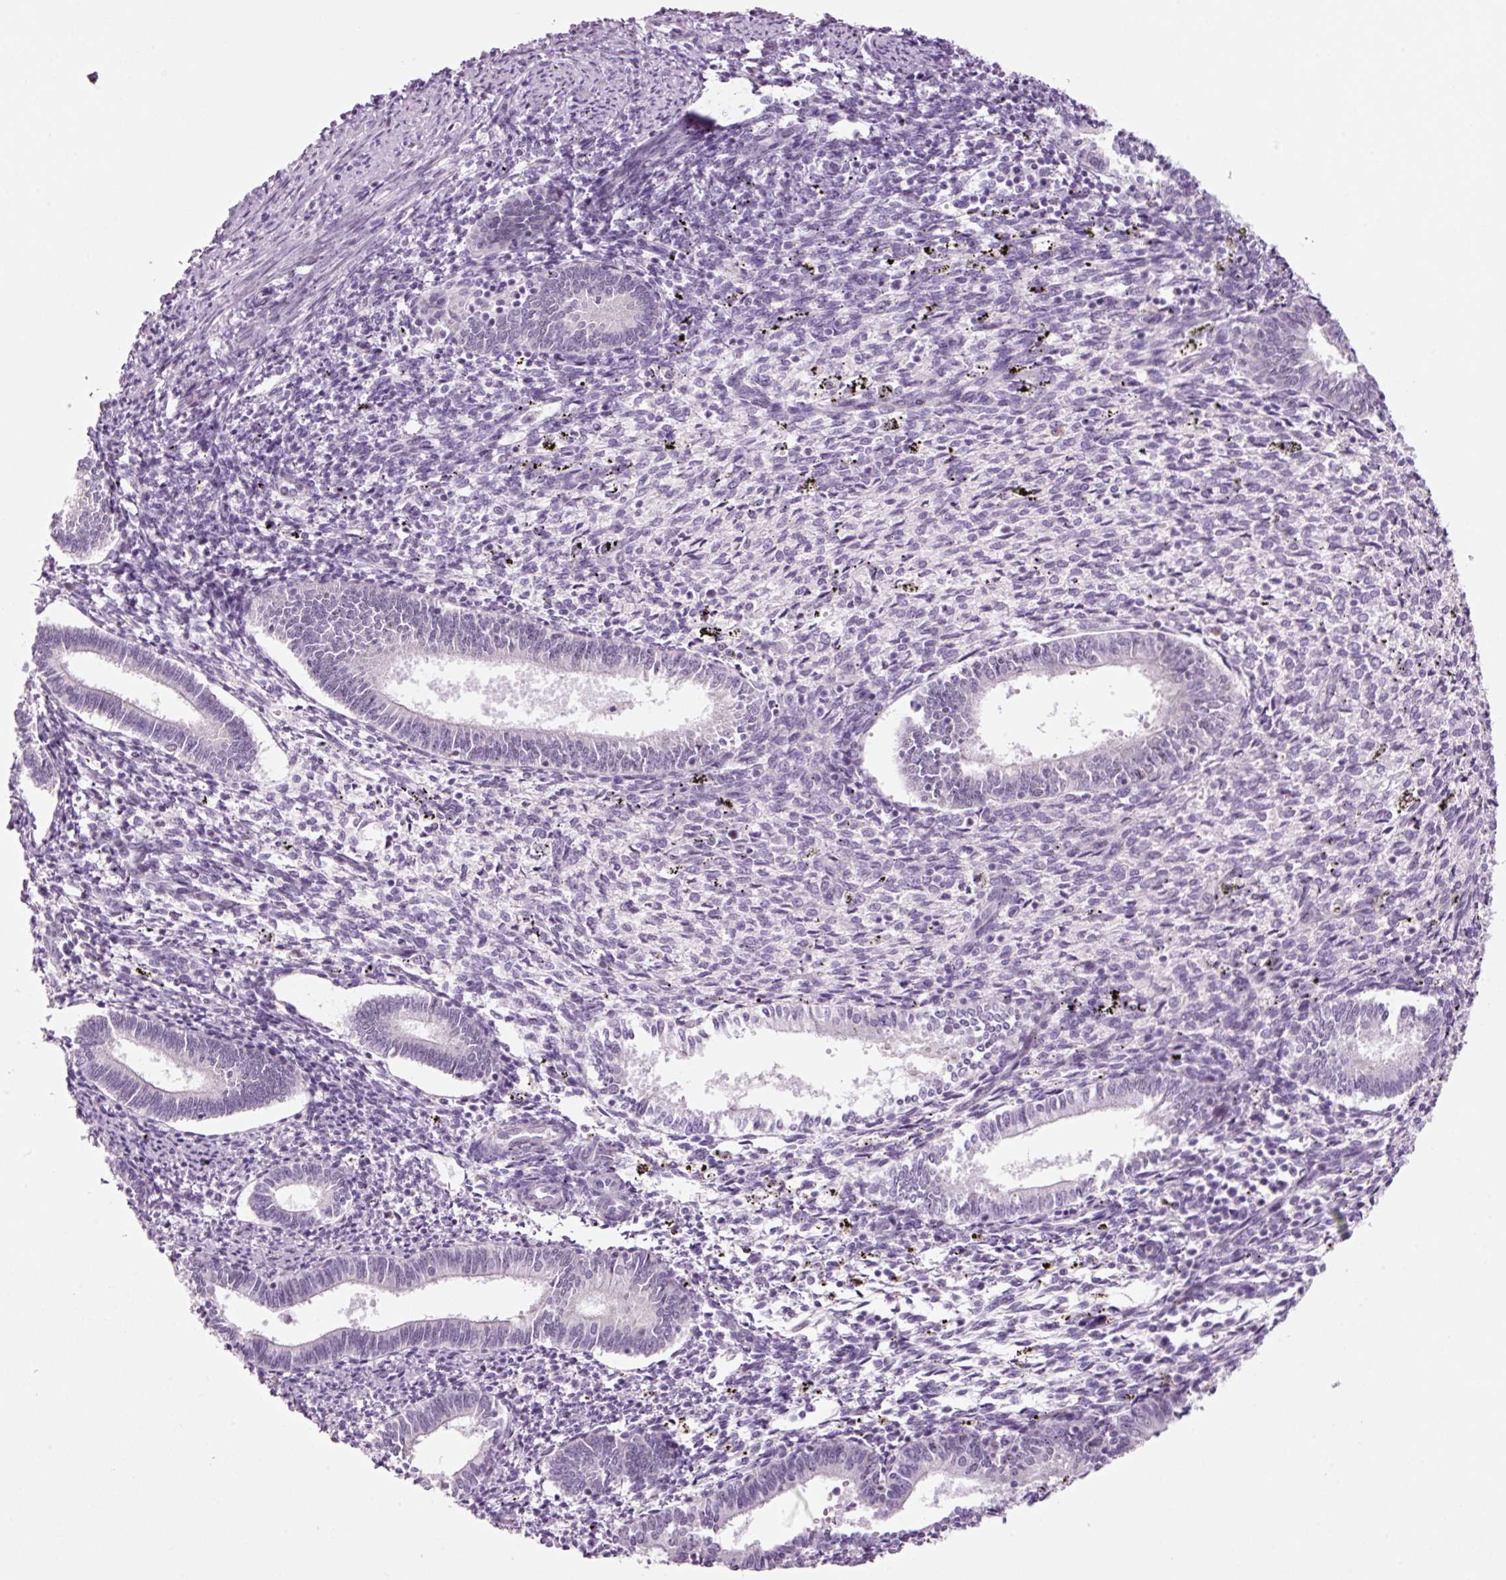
{"staining": {"intensity": "negative", "quantity": "none", "location": "none"}, "tissue": "endometrium", "cell_type": "Cells in endometrial stroma", "image_type": "normal", "snomed": [{"axis": "morphology", "description": "Normal tissue, NOS"}, {"axis": "topography", "description": "Endometrium"}], "caption": "High magnification brightfield microscopy of unremarkable endometrium stained with DAB (brown) and counterstained with hematoxylin (blue): cells in endometrial stroma show no significant staining. Brightfield microscopy of immunohistochemistry stained with DAB (brown) and hematoxylin (blue), captured at high magnification.", "gene": "KLF1", "patient": {"sex": "female", "age": 41}}